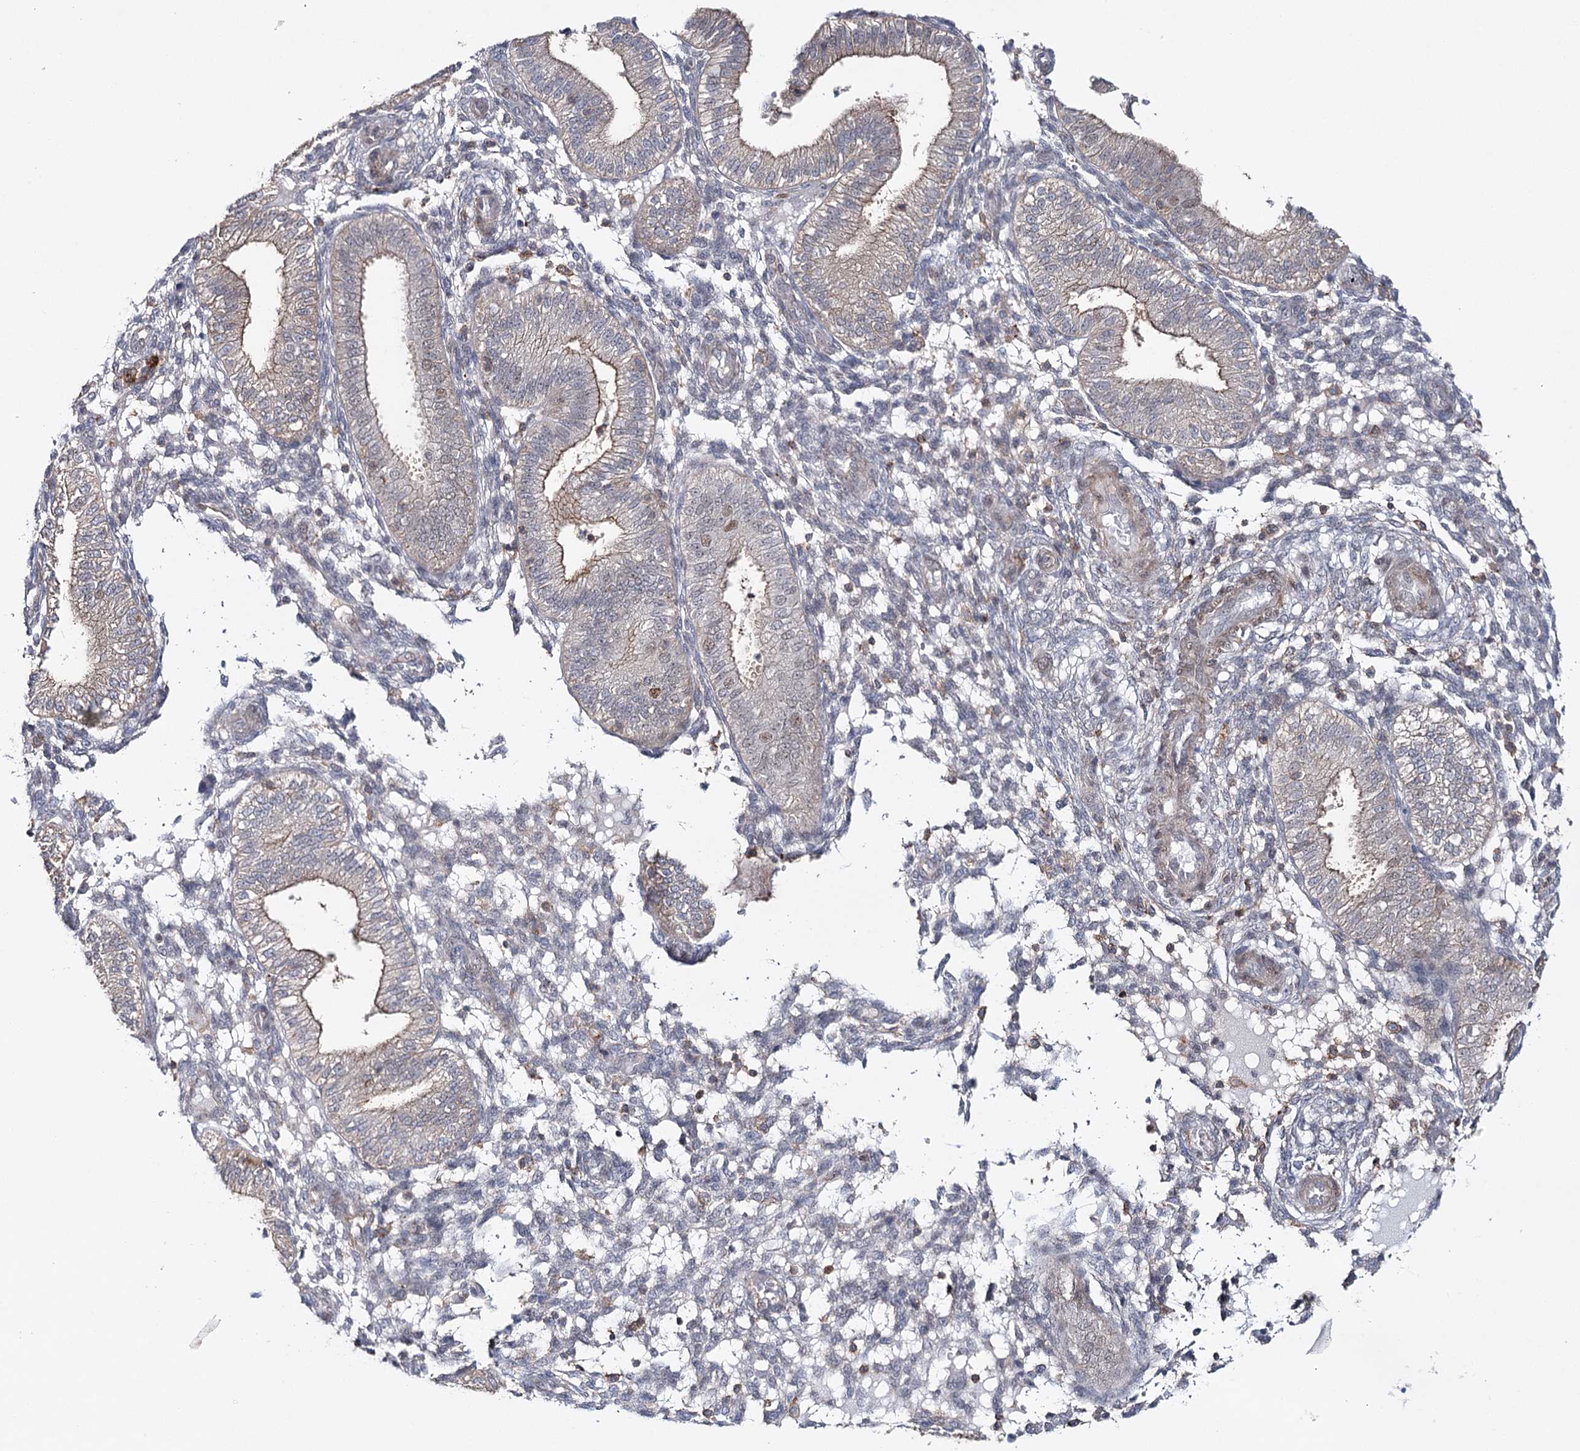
{"staining": {"intensity": "negative", "quantity": "none", "location": "none"}, "tissue": "endometrium", "cell_type": "Cells in endometrial stroma", "image_type": "normal", "snomed": [{"axis": "morphology", "description": "Normal tissue, NOS"}, {"axis": "topography", "description": "Endometrium"}], "caption": "IHC micrograph of benign endometrium: human endometrium stained with DAB shows no significant protein positivity in cells in endometrial stroma.", "gene": "ZC3H8", "patient": {"sex": "female", "age": 39}}